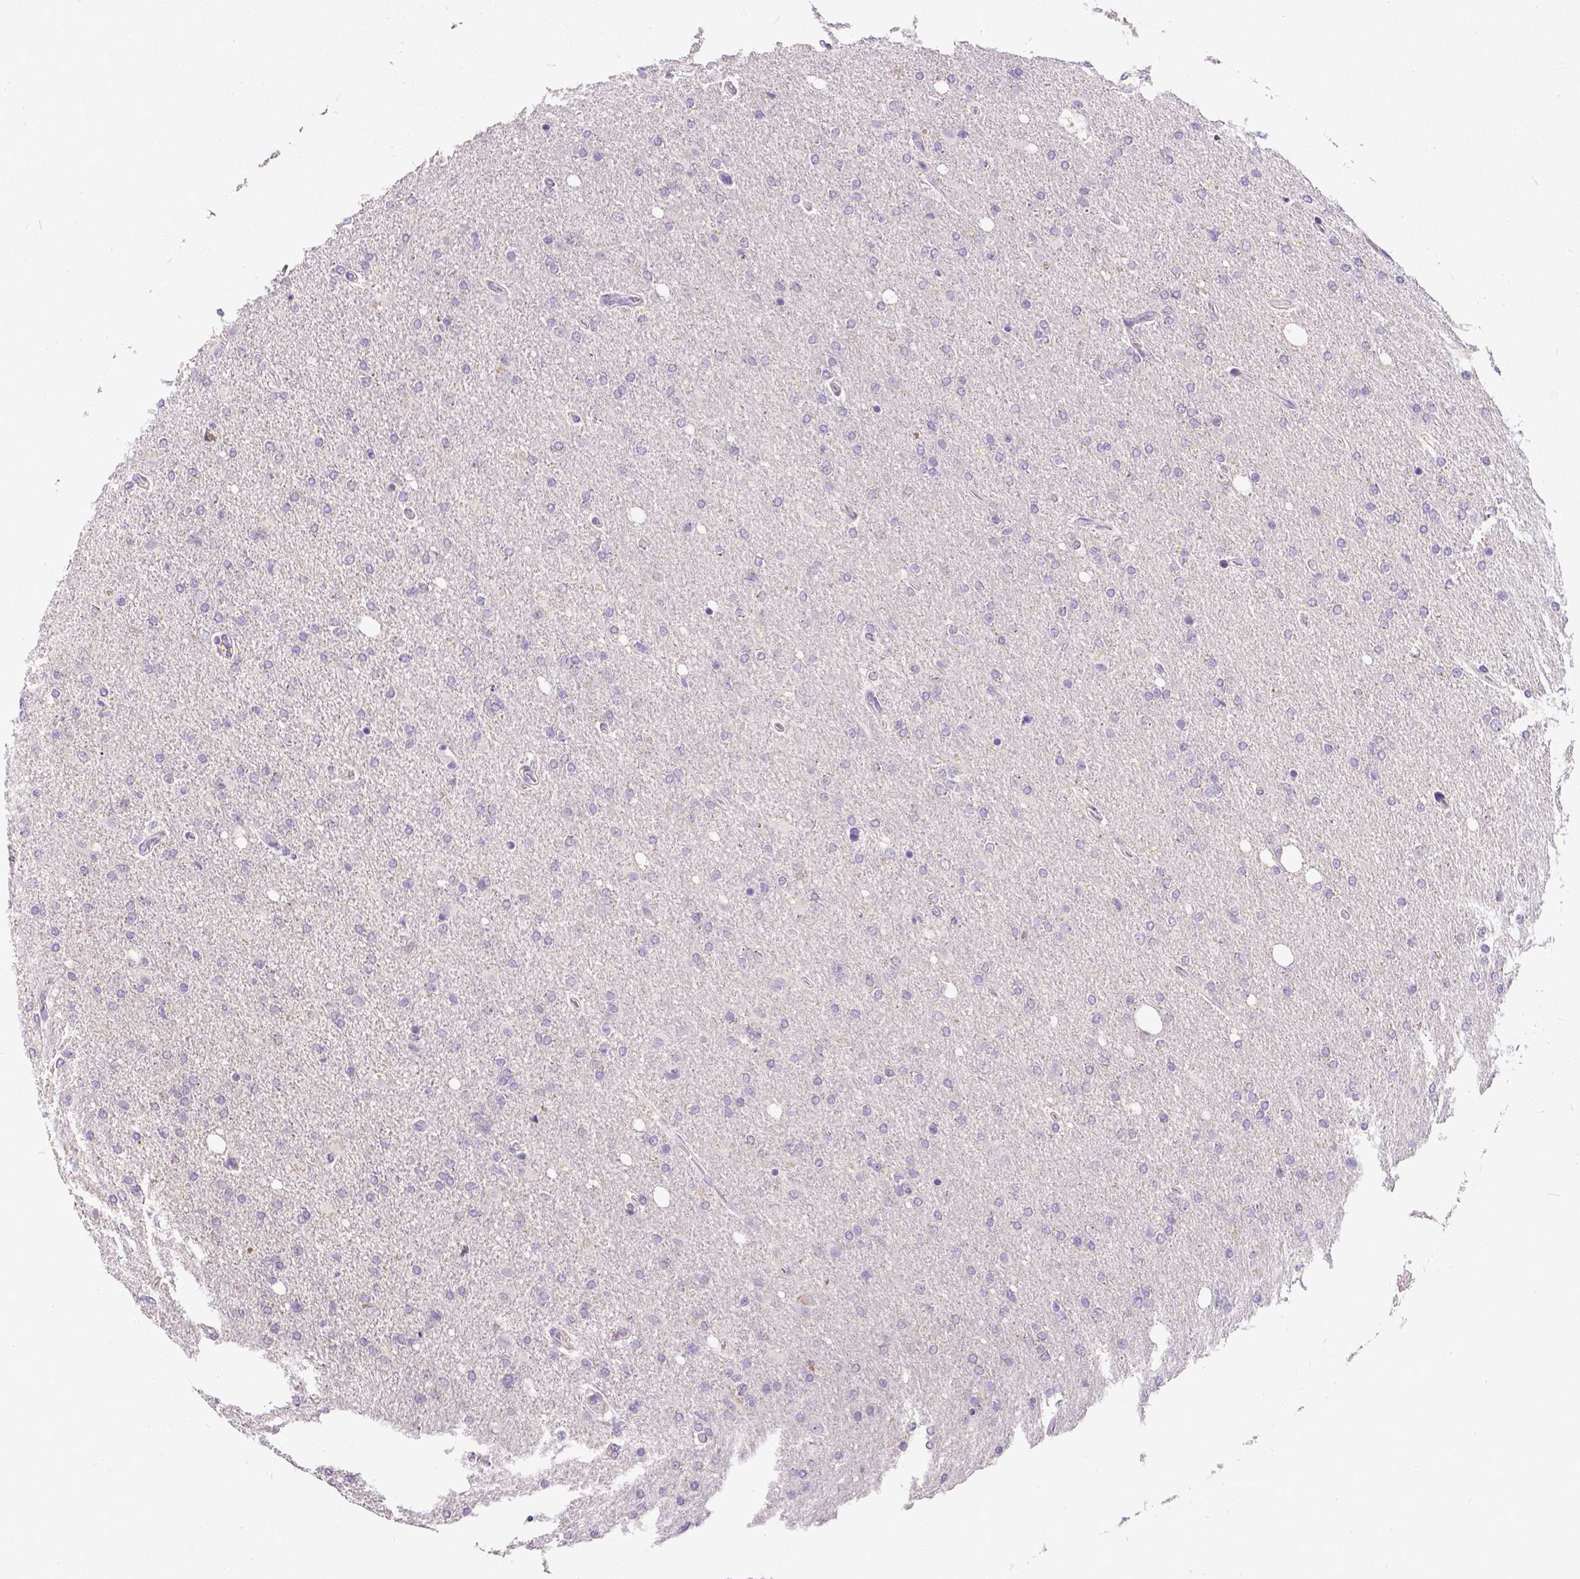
{"staining": {"intensity": "negative", "quantity": "none", "location": "none"}, "tissue": "glioma", "cell_type": "Tumor cells", "image_type": "cancer", "snomed": [{"axis": "morphology", "description": "Glioma, malignant, High grade"}, {"axis": "topography", "description": "Cerebral cortex"}], "caption": "Glioma was stained to show a protein in brown. There is no significant positivity in tumor cells. Brightfield microscopy of immunohistochemistry (IHC) stained with DAB (3,3'-diaminobenzidine) (brown) and hematoxylin (blue), captured at high magnification.", "gene": "CD4", "patient": {"sex": "male", "age": 70}}